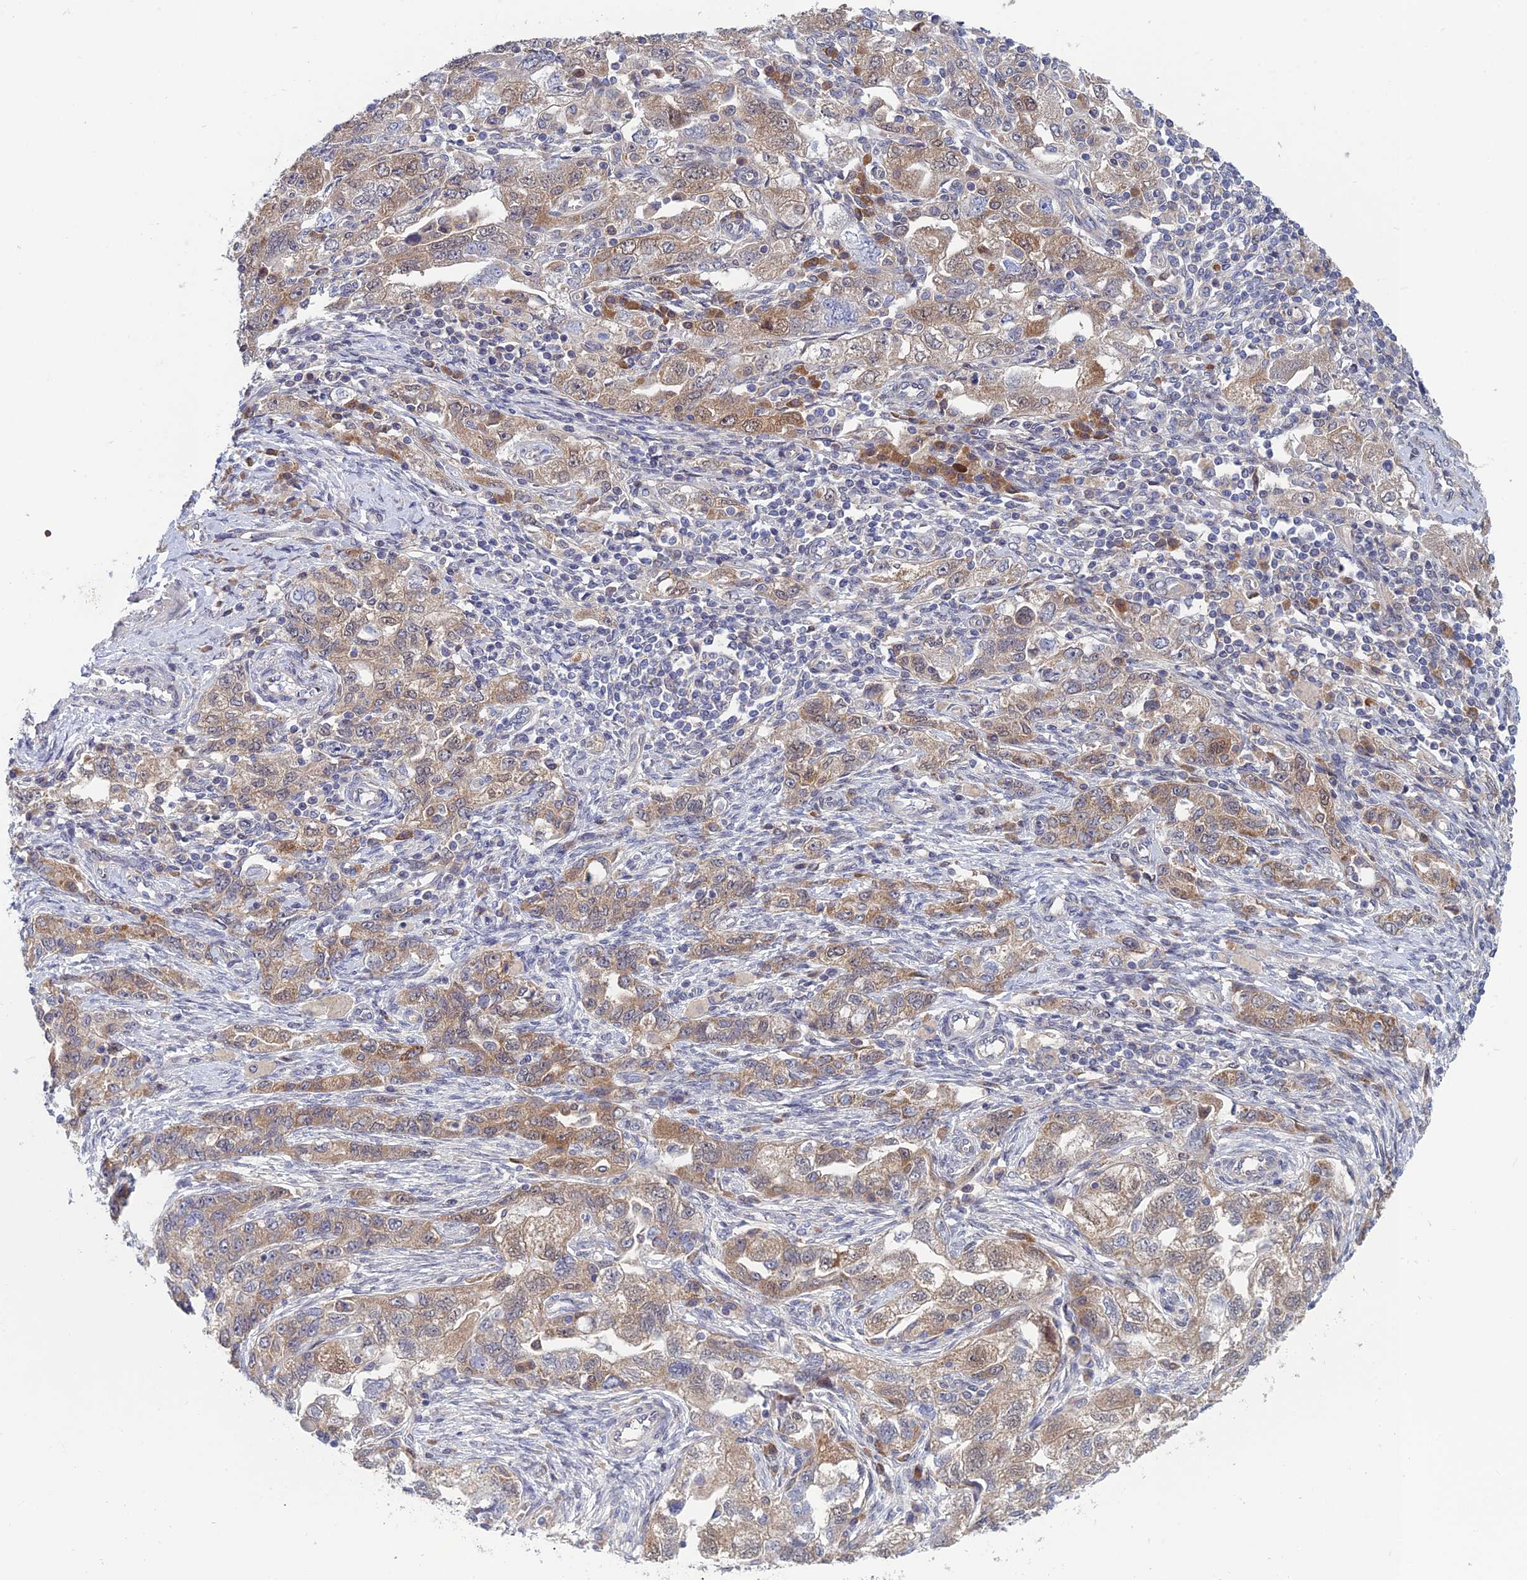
{"staining": {"intensity": "moderate", "quantity": ">75%", "location": "cytoplasmic/membranous"}, "tissue": "ovarian cancer", "cell_type": "Tumor cells", "image_type": "cancer", "snomed": [{"axis": "morphology", "description": "Carcinoma, NOS"}, {"axis": "morphology", "description": "Cystadenocarcinoma, serous, NOS"}, {"axis": "topography", "description": "Ovary"}], "caption": "Immunohistochemistry of ovarian cancer (carcinoma) exhibits medium levels of moderate cytoplasmic/membranous staining in about >75% of tumor cells. The protein is shown in brown color, while the nuclei are stained blue.", "gene": "SRA1", "patient": {"sex": "female", "age": 69}}